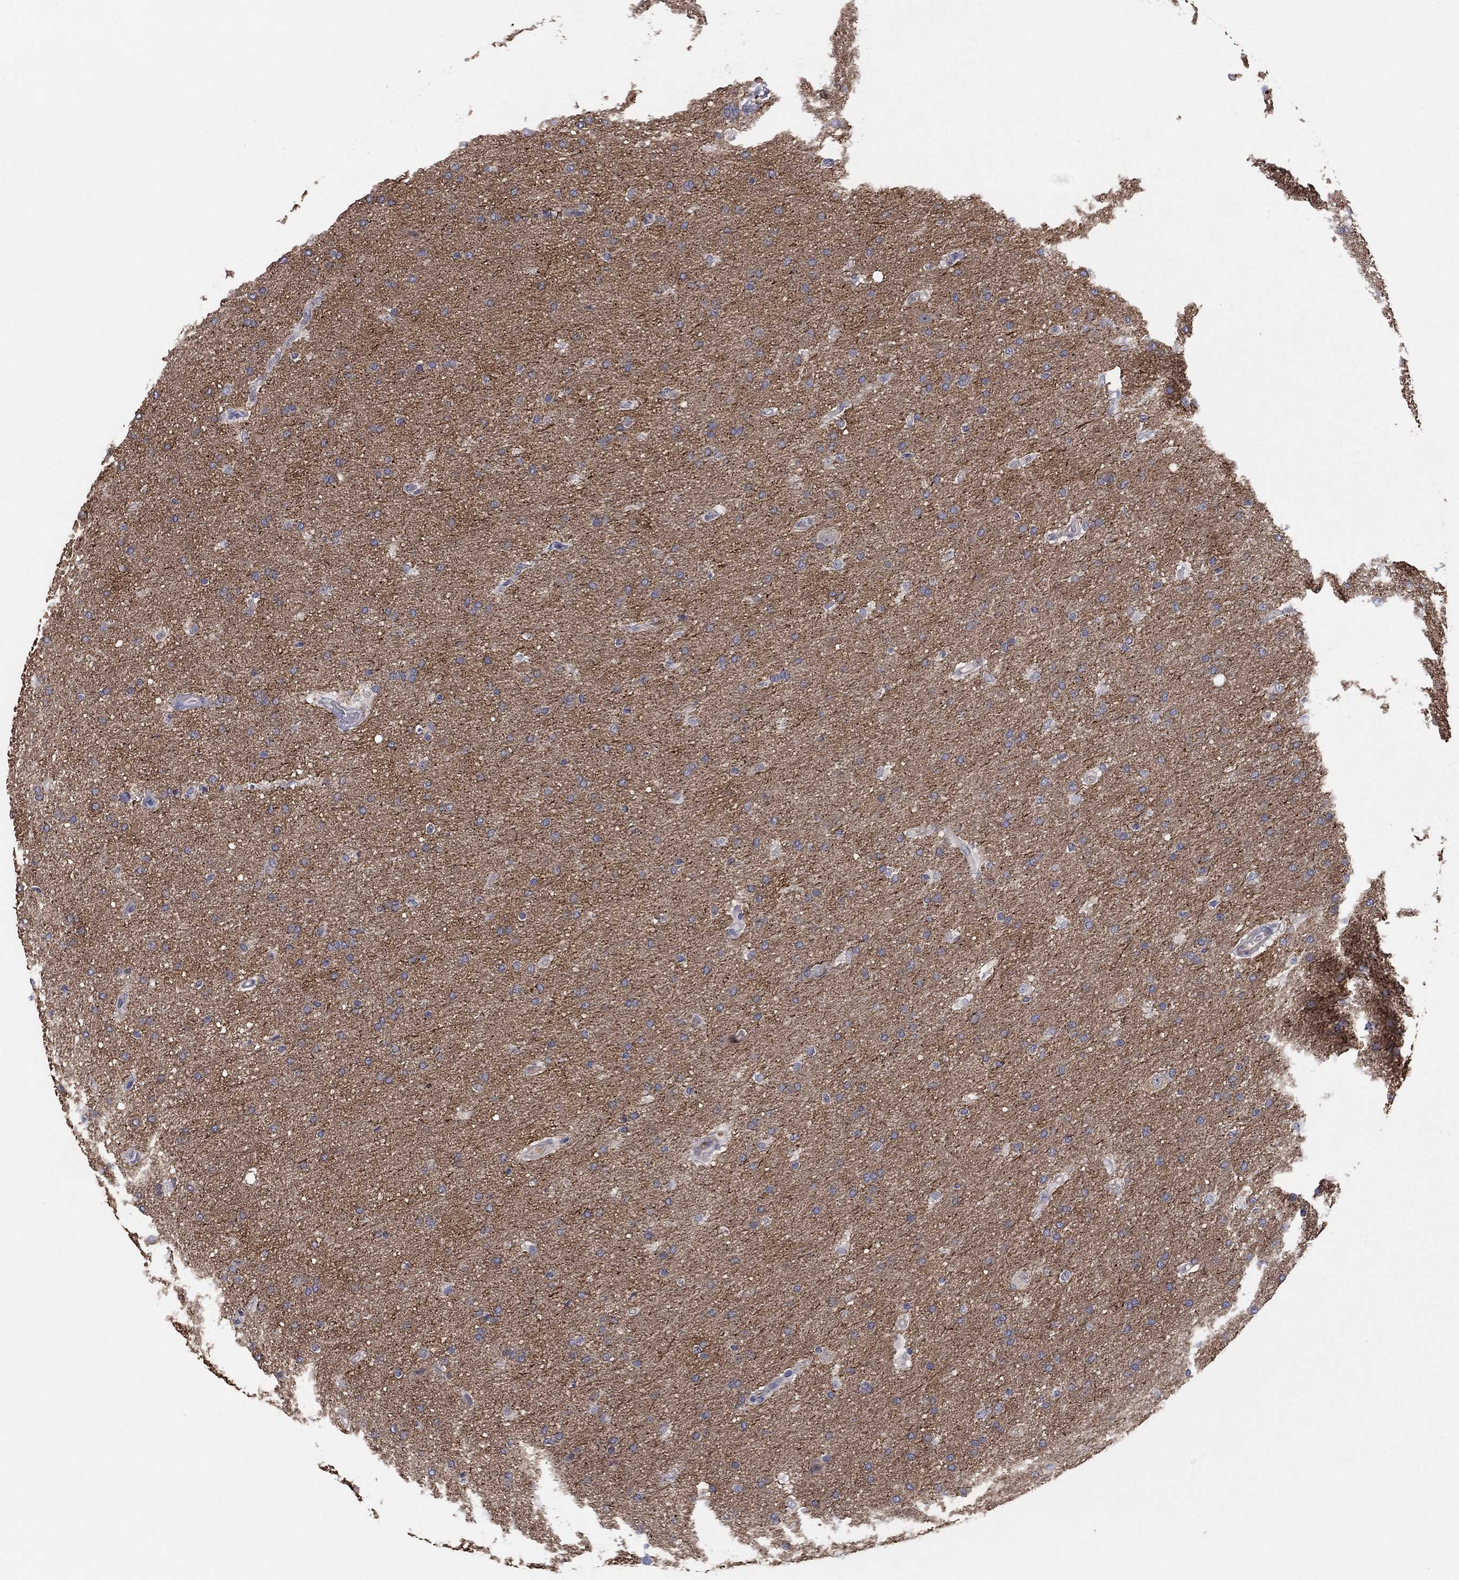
{"staining": {"intensity": "negative", "quantity": "none", "location": "none"}, "tissue": "glioma", "cell_type": "Tumor cells", "image_type": "cancer", "snomed": [{"axis": "morphology", "description": "Glioma, malignant, Low grade"}, {"axis": "topography", "description": "Brain"}], "caption": "Immunohistochemistry histopathology image of malignant low-grade glioma stained for a protein (brown), which displays no staining in tumor cells. (Stains: DAB immunohistochemistry (IHC) with hematoxylin counter stain, Microscopy: brightfield microscopy at high magnification).", "gene": "AMN1", "patient": {"sex": "female", "age": 37}}